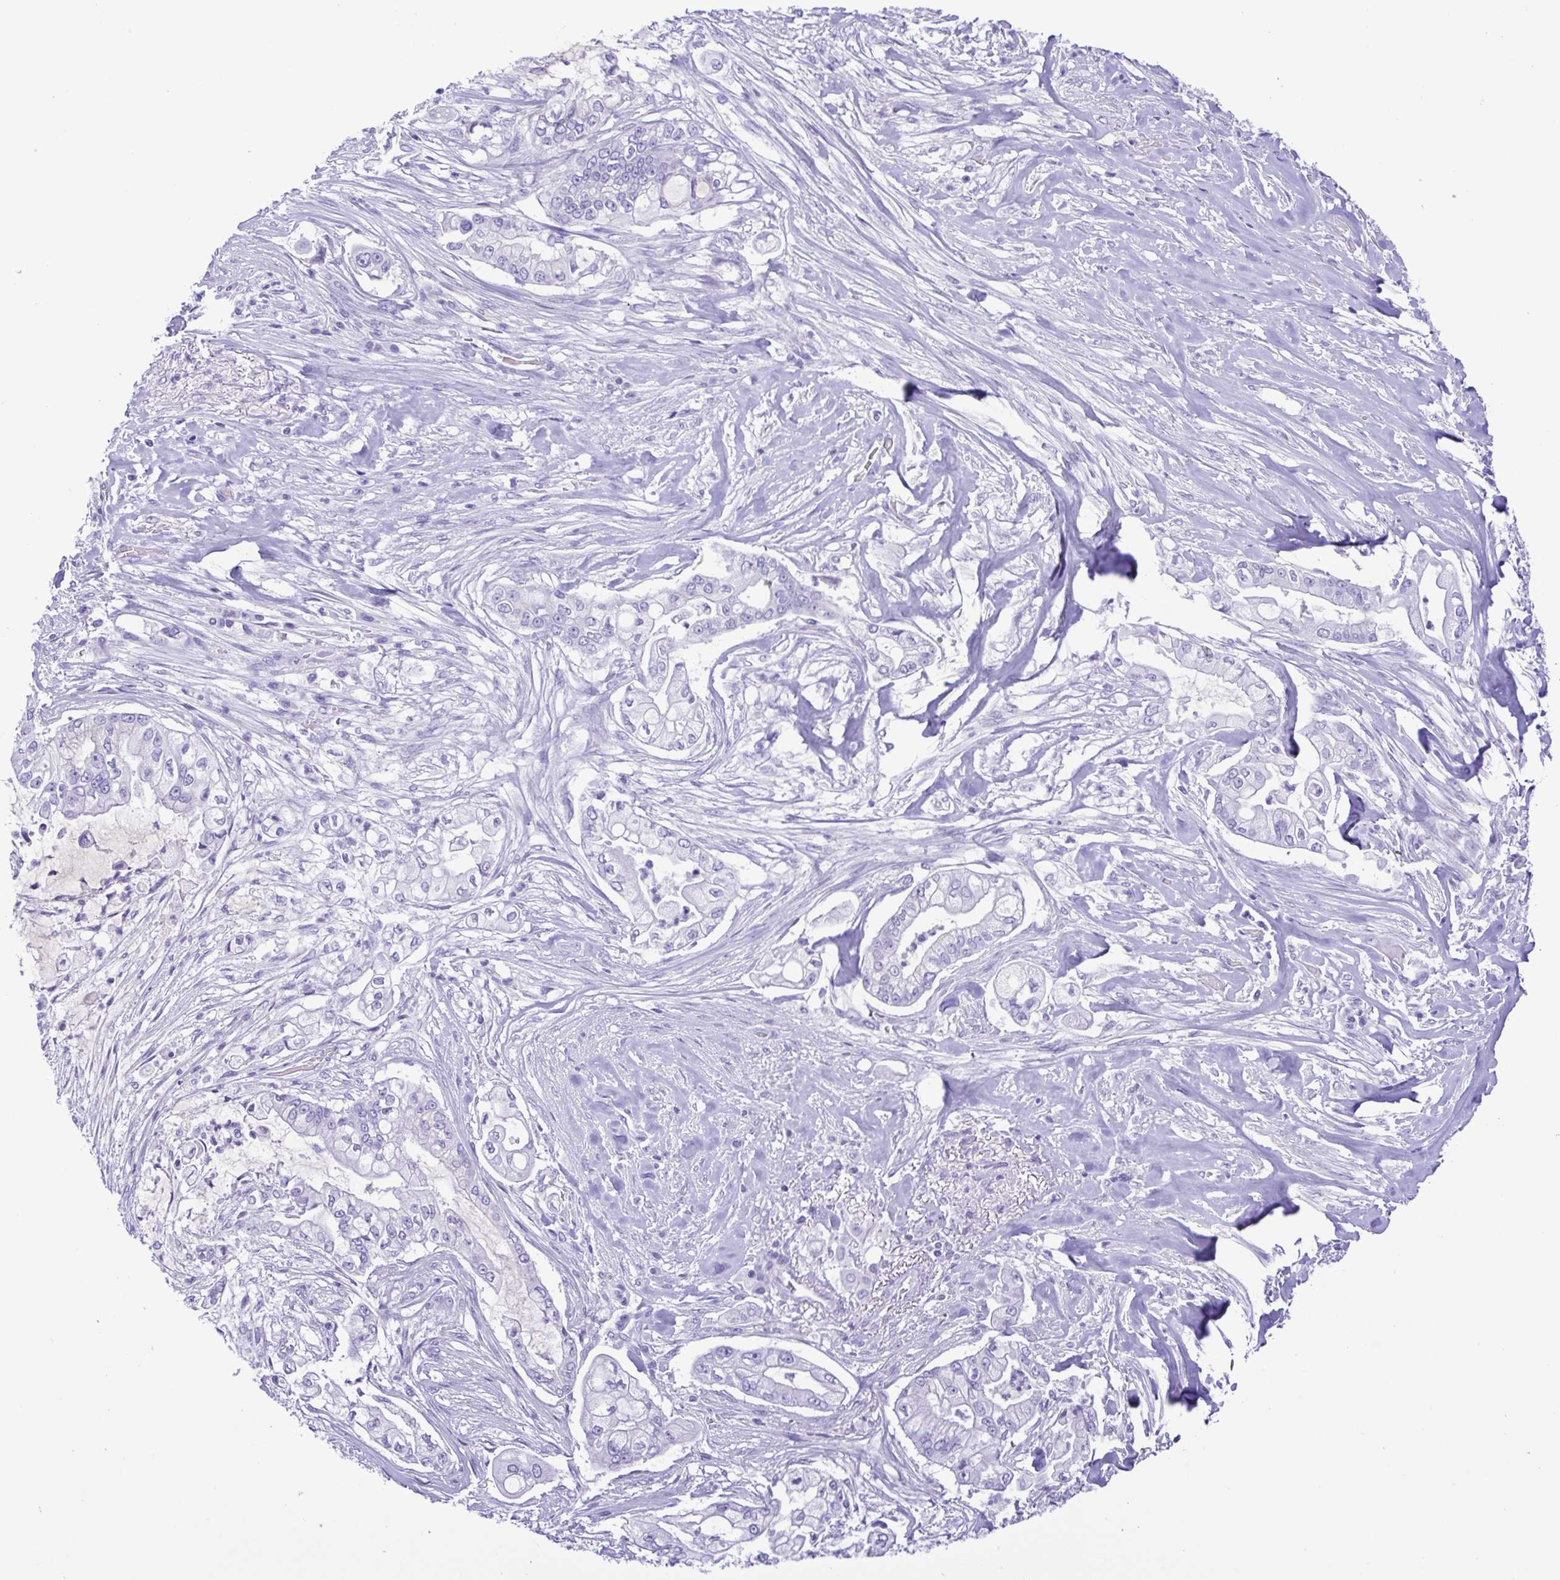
{"staining": {"intensity": "negative", "quantity": "none", "location": "none"}, "tissue": "pancreatic cancer", "cell_type": "Tumor cells", "image_type": "cancer", "snomed": [{"axis": "morphology", "description": "Adenocarcinoma, NOS"}, {"axis": "topography", "description": "Pancreas"}], "caption": "Immunohistochemistry (IHC) of pancreatic adenocarcinoma shows no positivity in tumor cells.", "gene": "OVGP1", "patient": {"sex": "female", "age": 69}}